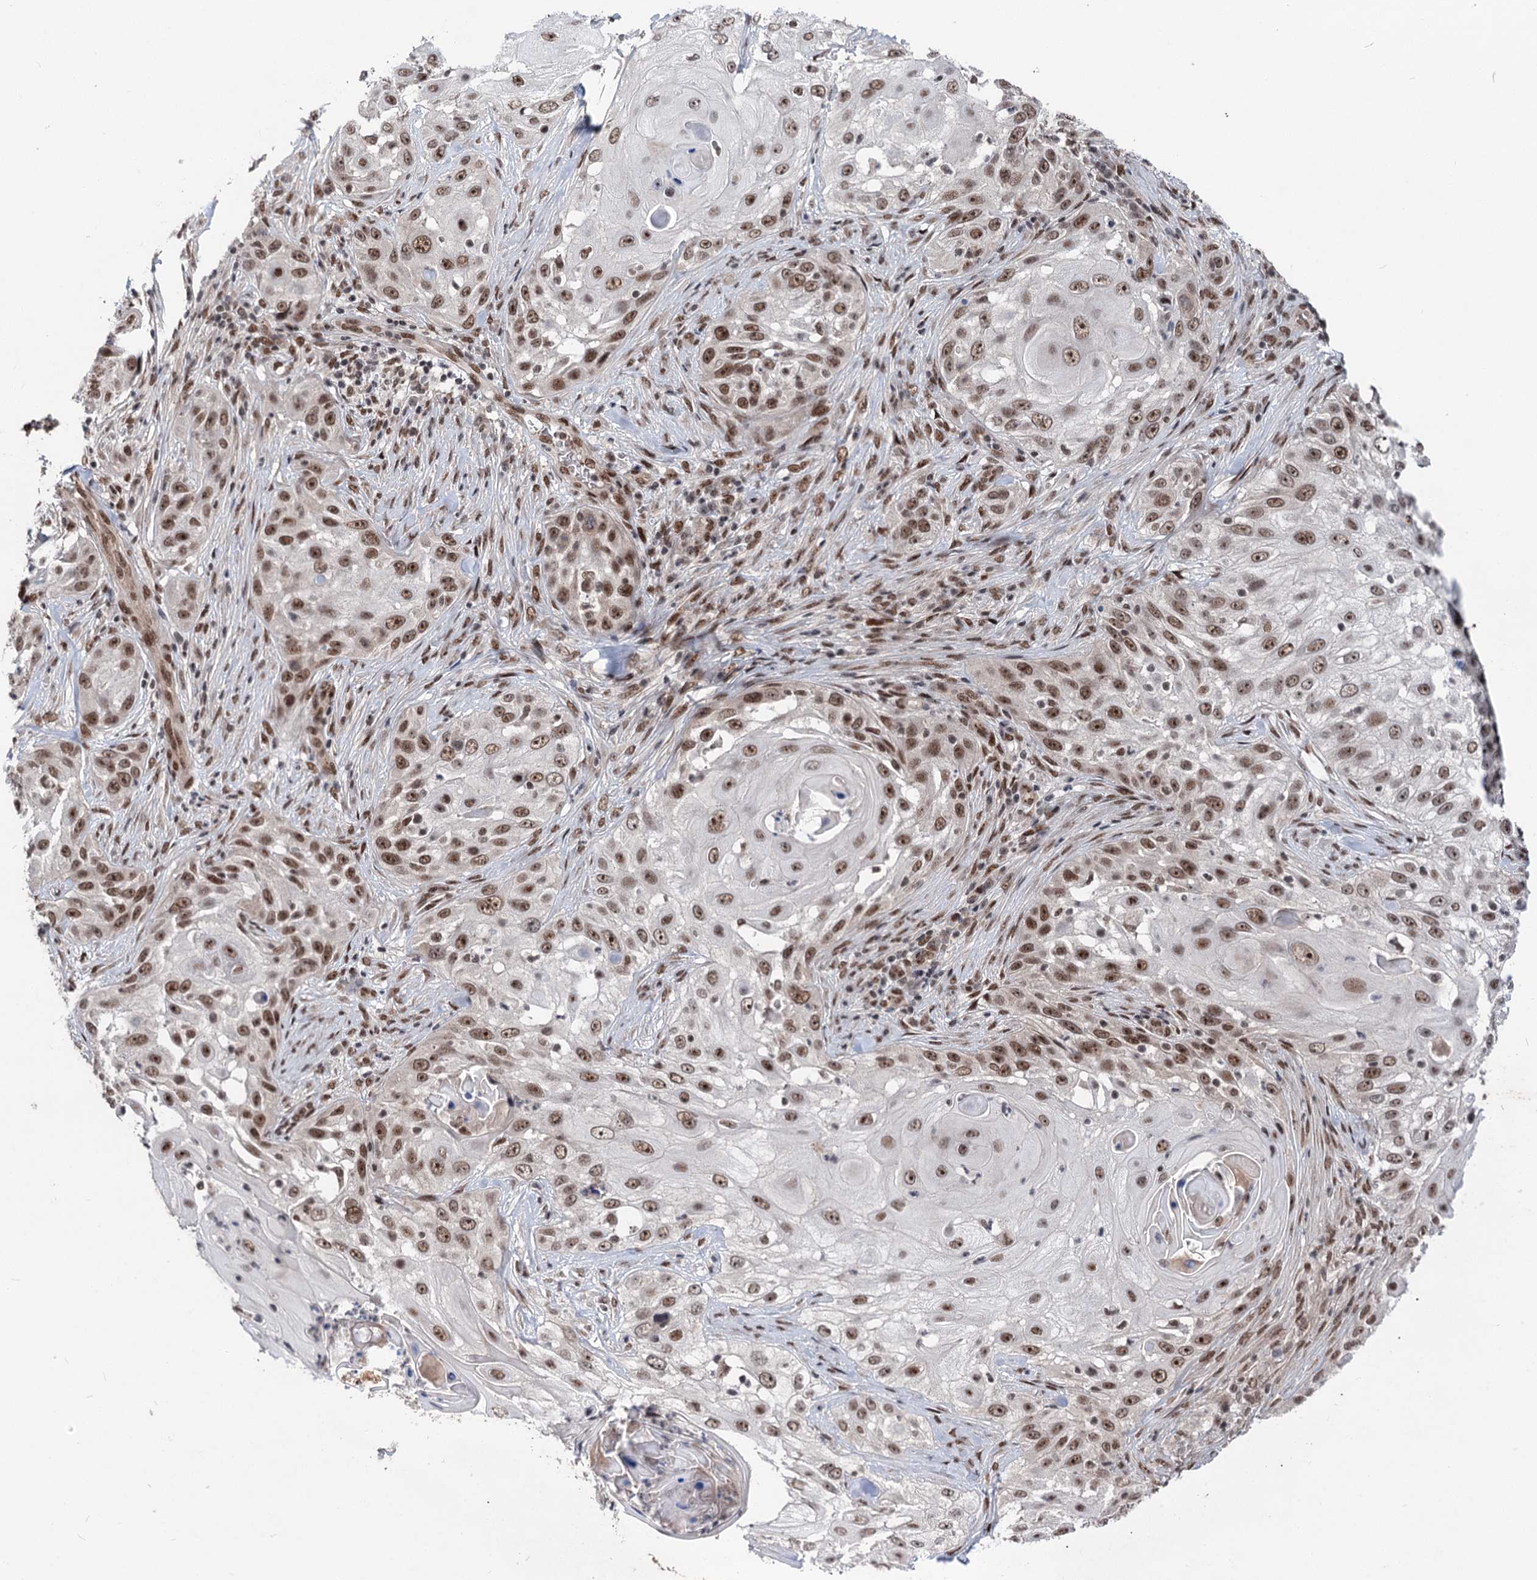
{"staining": {"intensity": "moderate", "quantity": ">75%", "location": "nuclear"}, "tissue": "skin cancer", "cell_type": "Tumor cells", "image_type": "cancer", "snomed": [{"axis": "morphology", "description": "Squamous cell carcinoma, NOS"}, {"axis": "topography", "description": "Skin"}], "caption": "A high-resolution photomicrograph shows IHC staining of skin squamous cell carcinoma, which reveals moderate nuclear staining in about >75% of tumor cells. Nuclei are stained in blue.", "gene": "MAML1", "patient": {"sex": "female", "age": 44}}